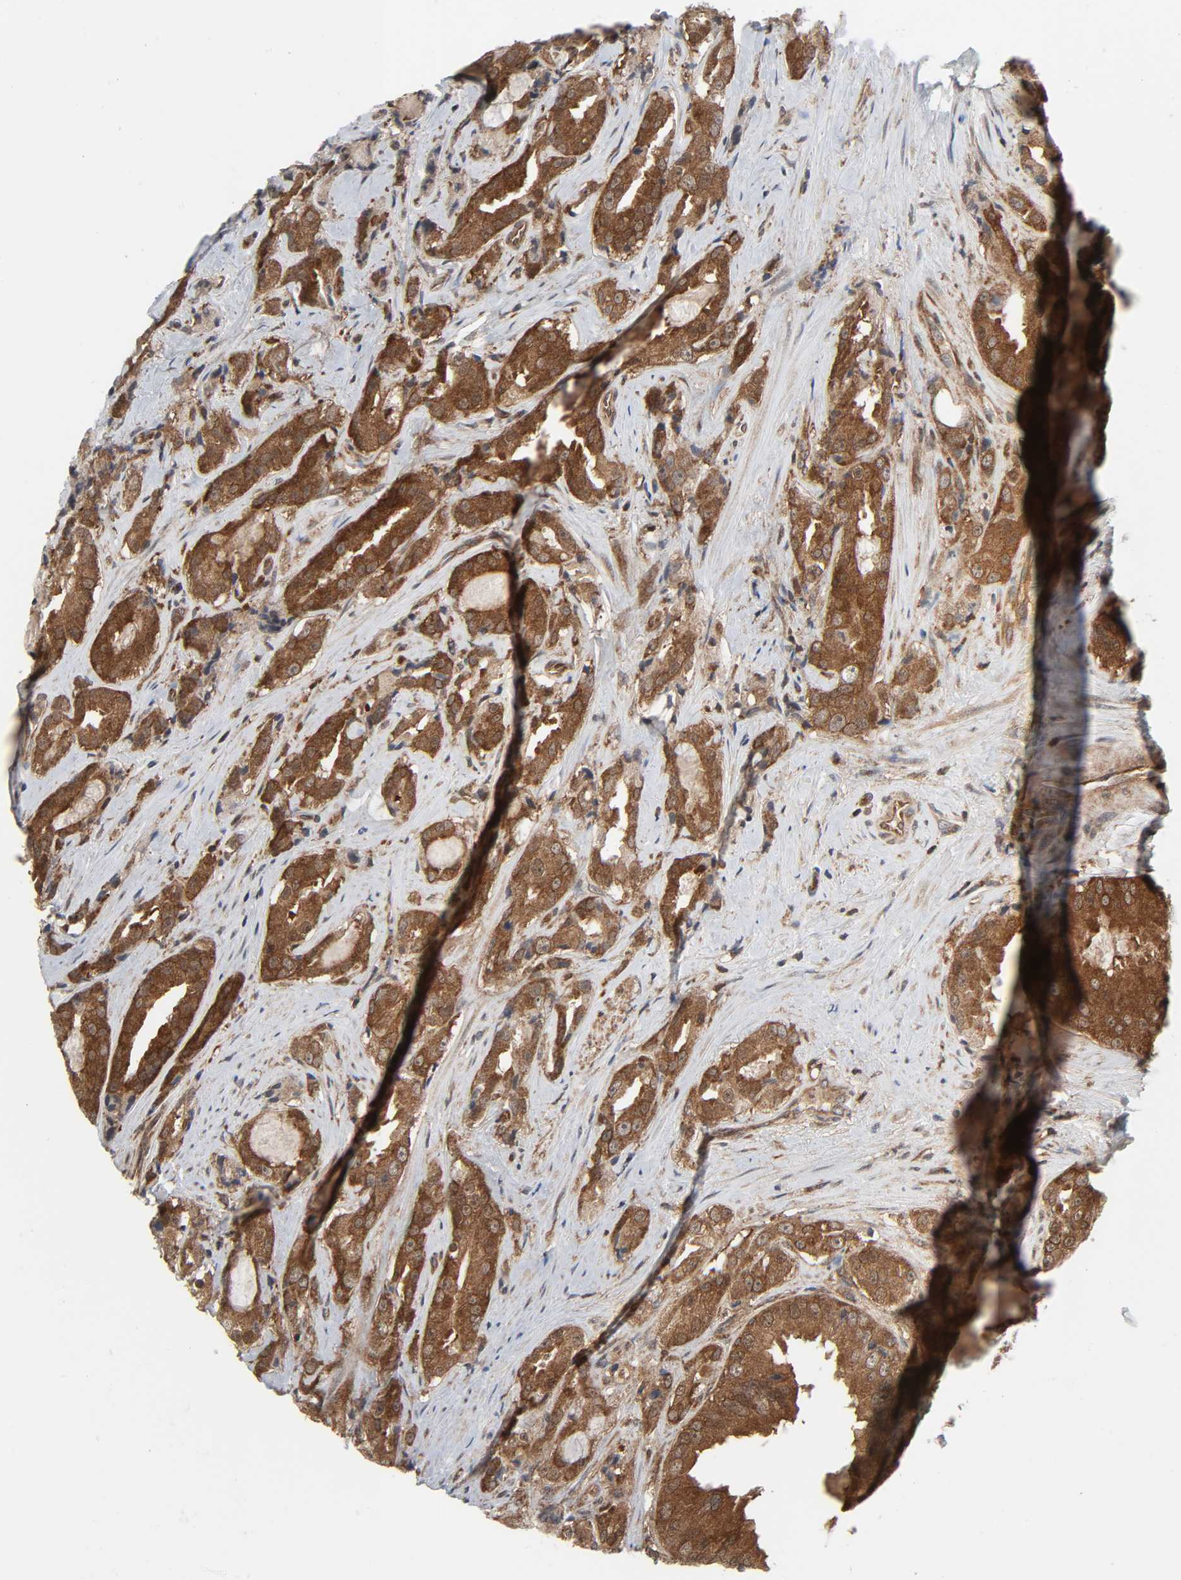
{"staining": {"intensity": "strong", "quantity": ">75%", "location": "cytoplasmic/membranous,nuclear"}, "tissue": "prostate cancer", "cell_type": "Tumor cells", "image_type": "cancer", "snomed": [{"axis": "morphology", "description": "Adenocarcinoma, High grade"}, {"axis": "topography", "description": "Prostate"}], "caption": "Immunohistochemical staining of prostate adenocarcinoma (high-grade) shows high levels of strong cytoplasmic/membranous and nuclear positivity in approximately >75% of tumor cells.", "gene": "GSK3A", "patient": {"sex": "male", "age": 73}}